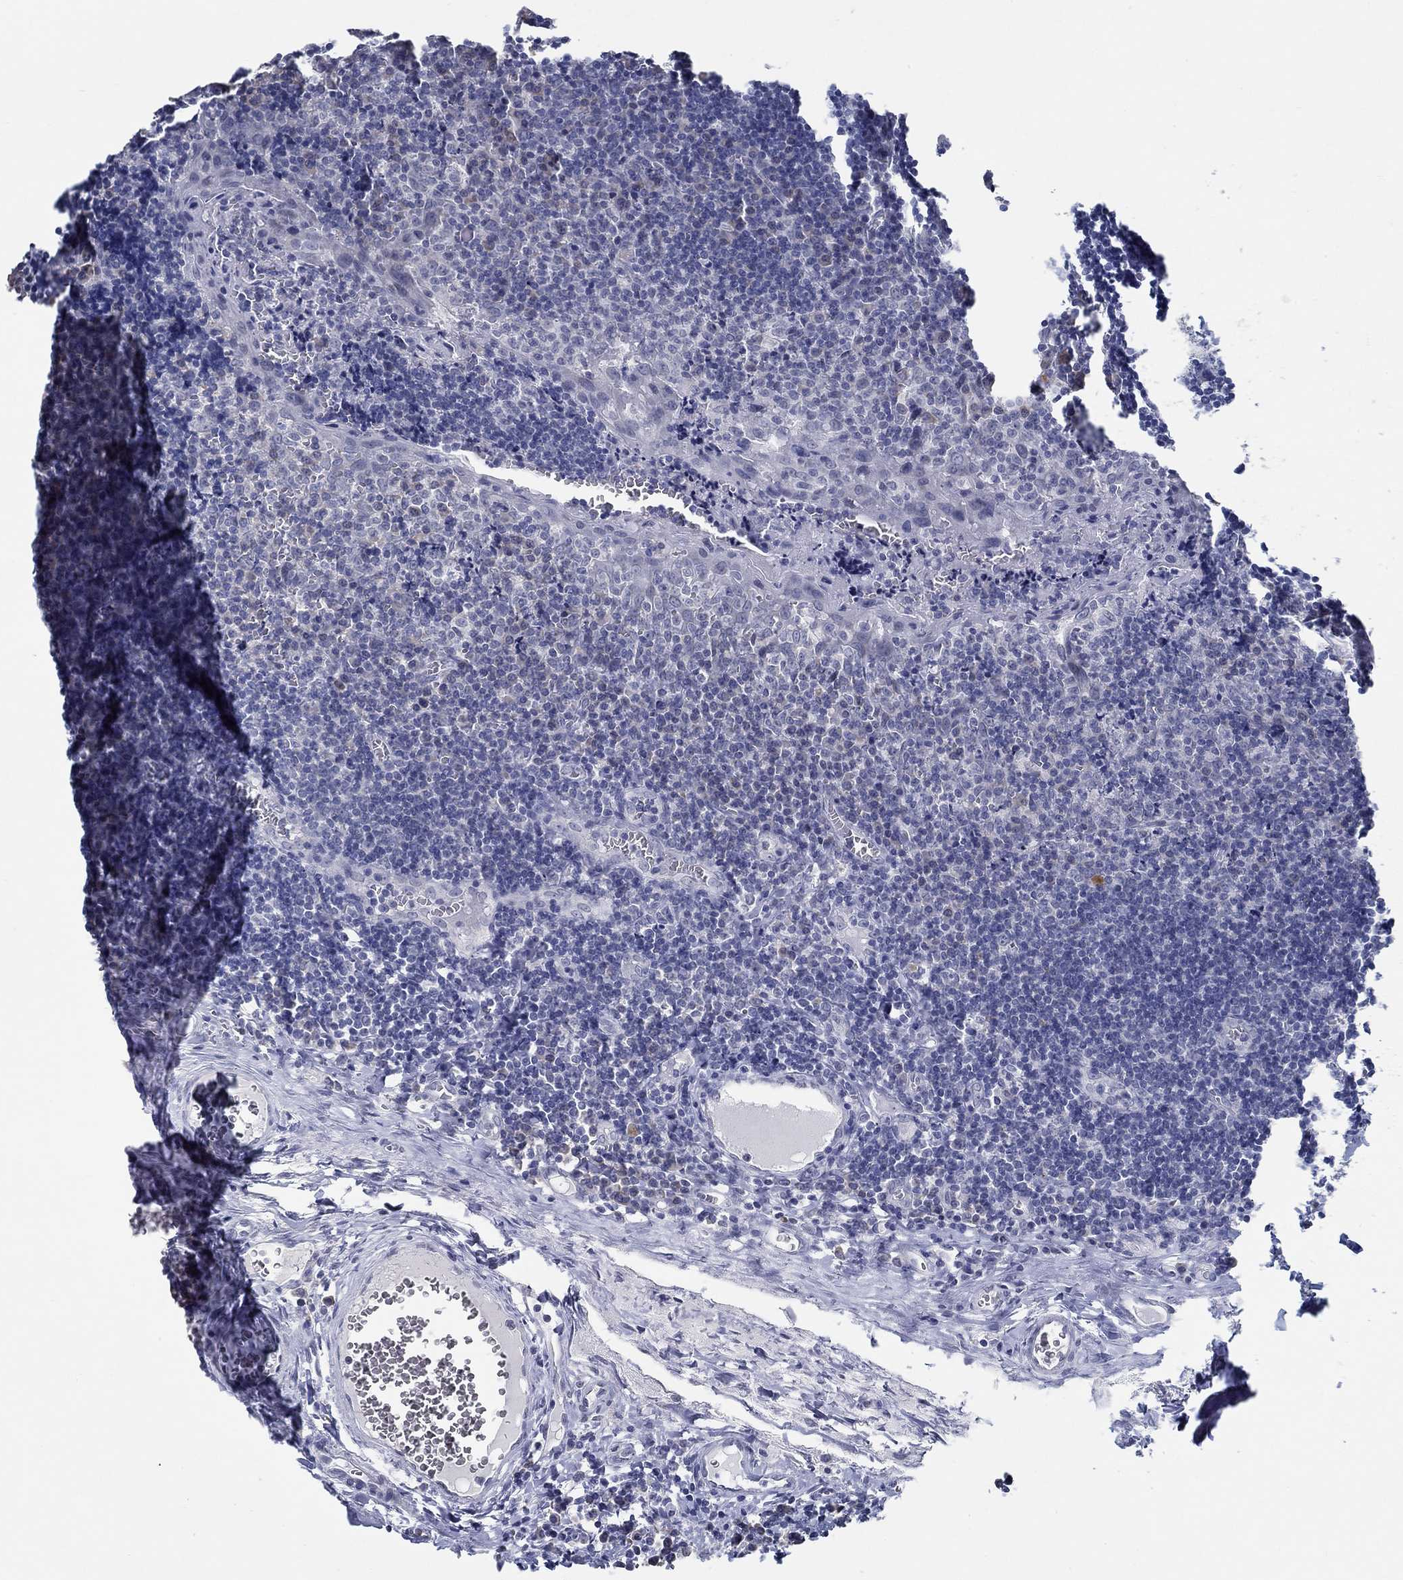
{"staining": {"intensity": "negative", "quantity": "none", "location": "none"}, "tissue": "tonsil", "cell_type": "Germinal center cells", "image_type": "normal", "snomed": [{"axis": "morphology", "description": "Normal tissue, NOS"}, {"axis": "morphology", "description": "Inflammation, NOS"}, {"axis": "topography", "description": "Tonsil"}], "caption": "An image of tonsil stained for a protein demonstrates no brown staining in germinal center cells. (DAB IHC with hematoxylin counter stain).", "gene": "NUP155", "patient": {"sex": "female", "age": 31}}